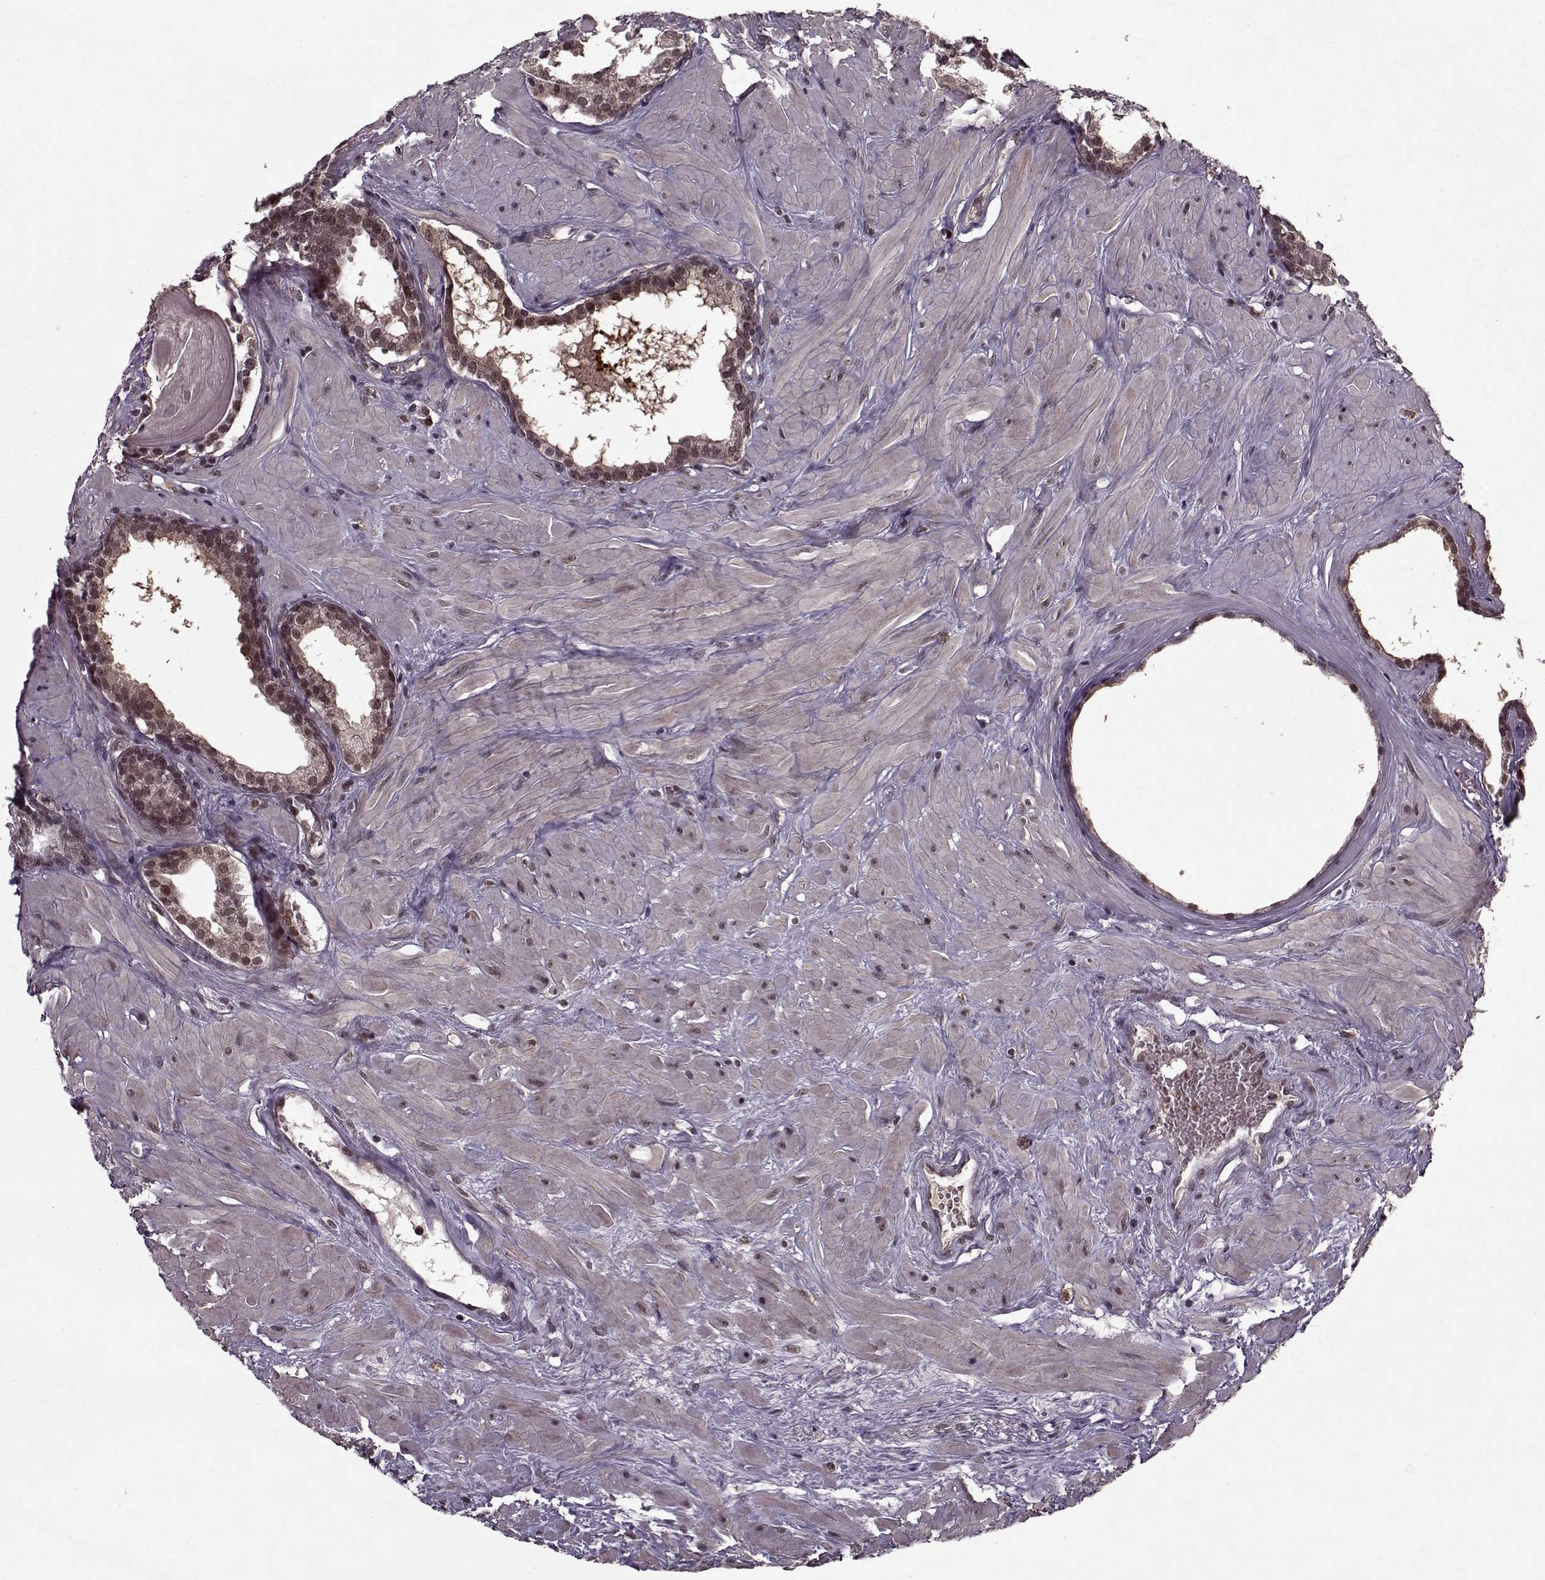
{"staining": {"intensity": "weak", "quantity": ">75%", "location": "cytoplasmic/membranous,nuclear"}, "tissue": "prostate", "cell_type": "Glandular cells", "image_type": "normal", "snomed": [{"axis": "morphology", "description": "Normal tissue, NOS"}, {"axis": "topography", "description": "Prostate"}], "caption": "Prostate stained for a protein (brown) demonstrates weak cytoplasmic/membranous,nuclear positive expression in about >75% of glandular cells.", "gene": "PSMA7", "patient": {"sex": "male", "age": 48}}